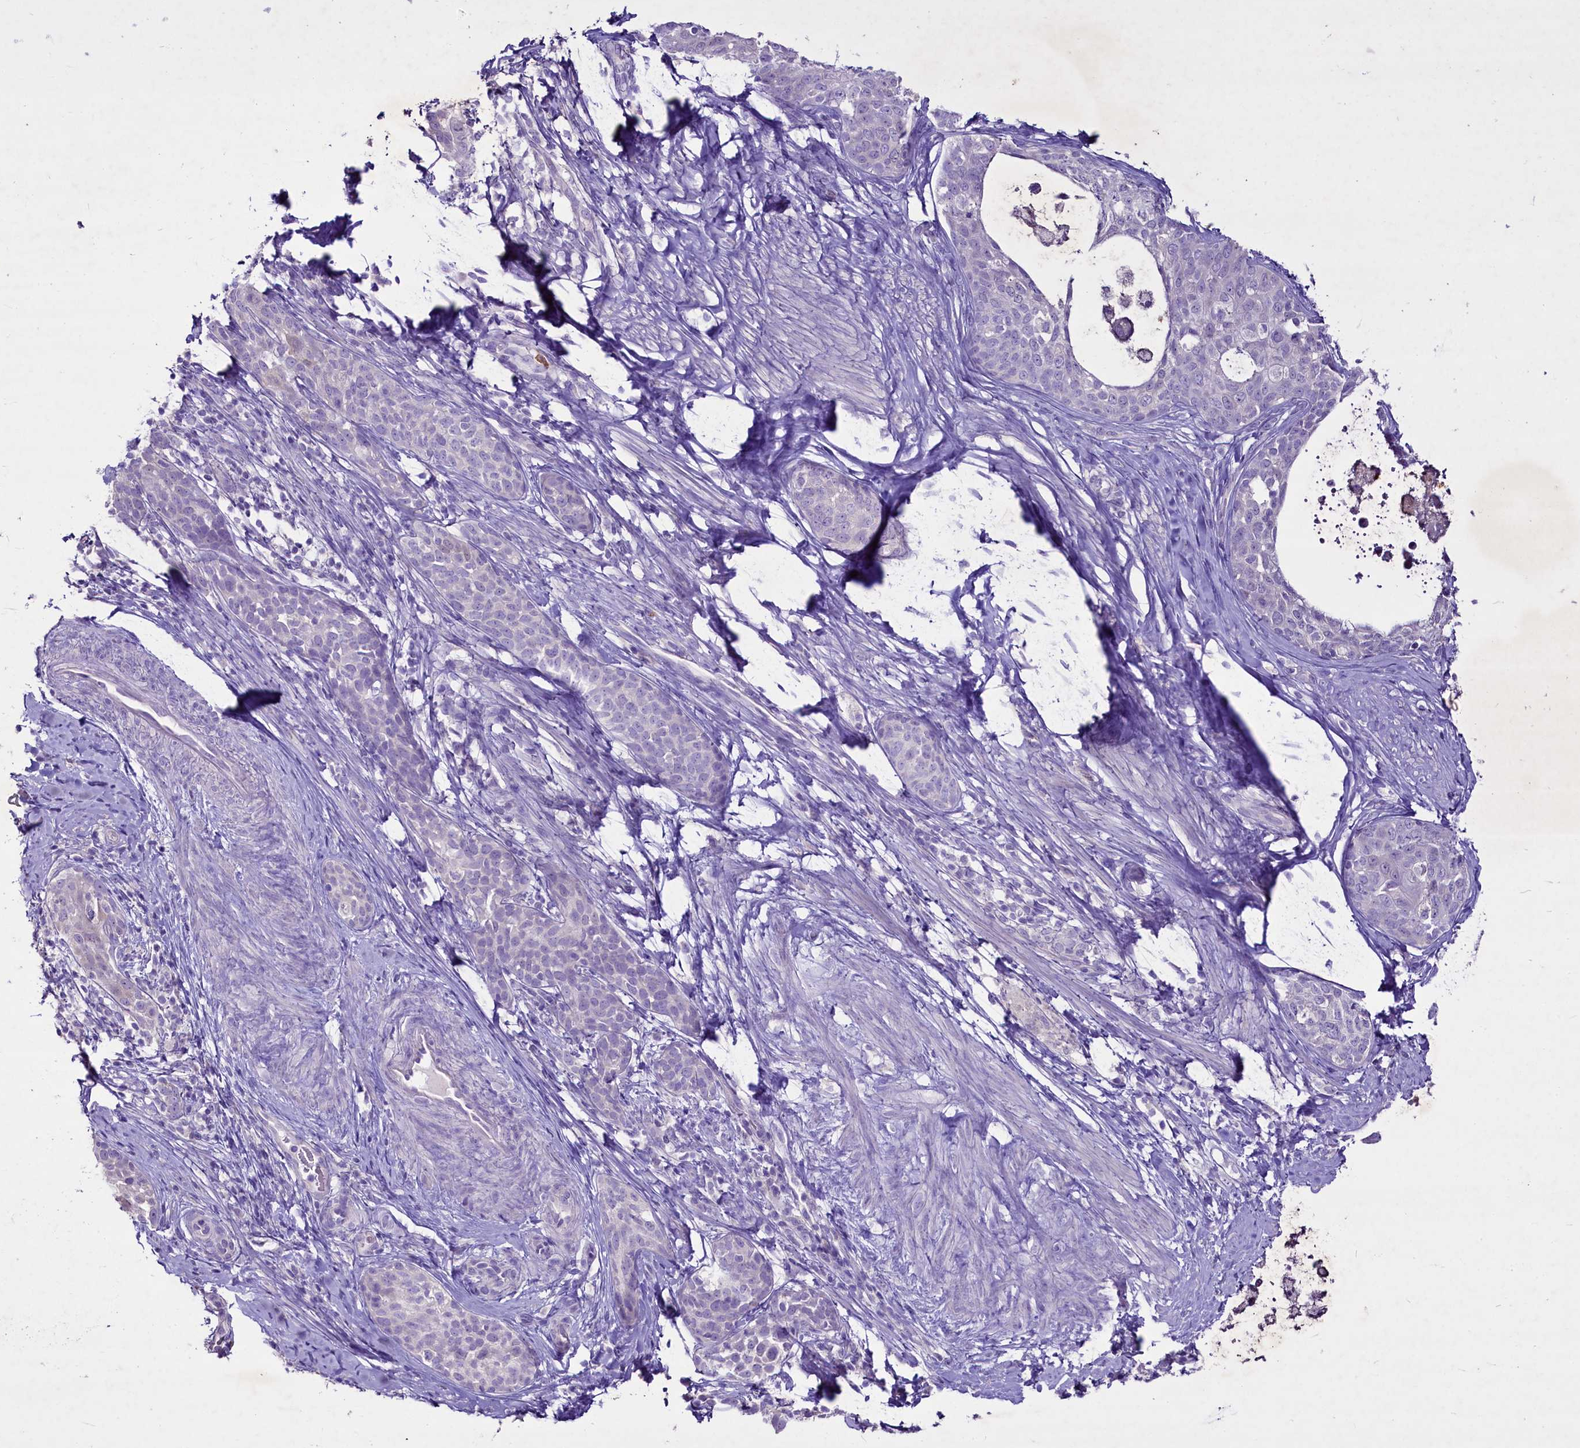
{"staining": {"intensity": "negative", "quantity": "none", "location": "none"}, "tissue": "cervical cancer", "cell_type": "Tumor cells", "image_type": "cancer", "snomed": [{"axis": "morphology", "description": "Squamous cell carcinoma, NOS"}, {"axis": "morphology", "description": "Adenocarcinoma, NOS"}, {"axis": "topography", "description": "Cervix"}], "caption": "Human cervical cancer (squamous cell carcinoma) stained for a protein using IHC reveals no staining in tumor cells.", "gene": "FAM209B", "patient": {"sex": "female", "age": 52}}